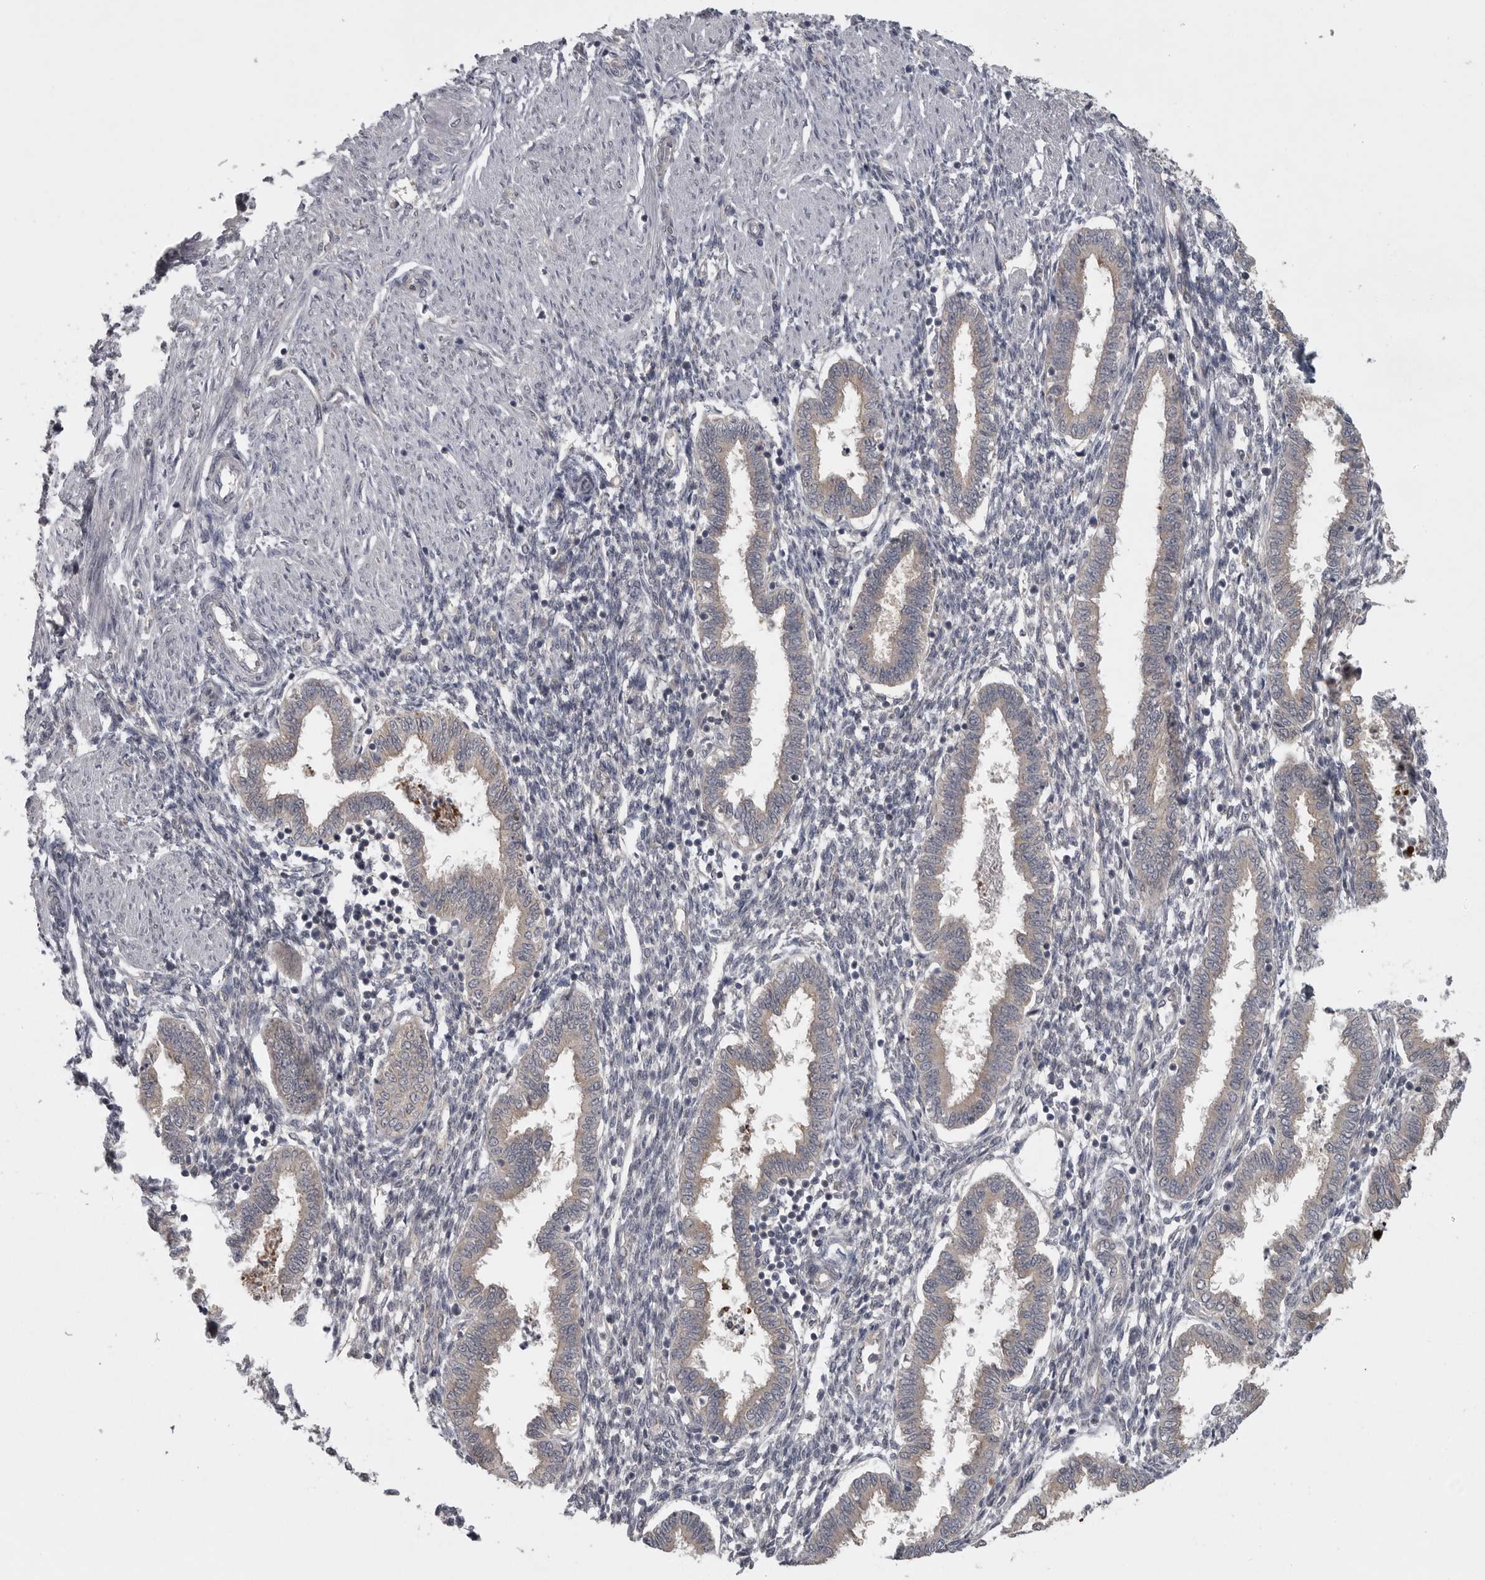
{"staining": {"intensity": "negative", "quantity": "none", "location": "none"}, "tissue": "endometrium", "cell_type": "Cells in endometrial stroma", "image_type": "normal", "snomed": [{"axis": "morphology", "description": "Normal tissue, NOS"}, {"axis": "topography", "description": "Endometrium"}], "caption": "The micrograph shows no staining of cells in endometrial stroma in normal endometrium.", "gene": "PHF13", "patient": {"sex": "female", "age": 33}}